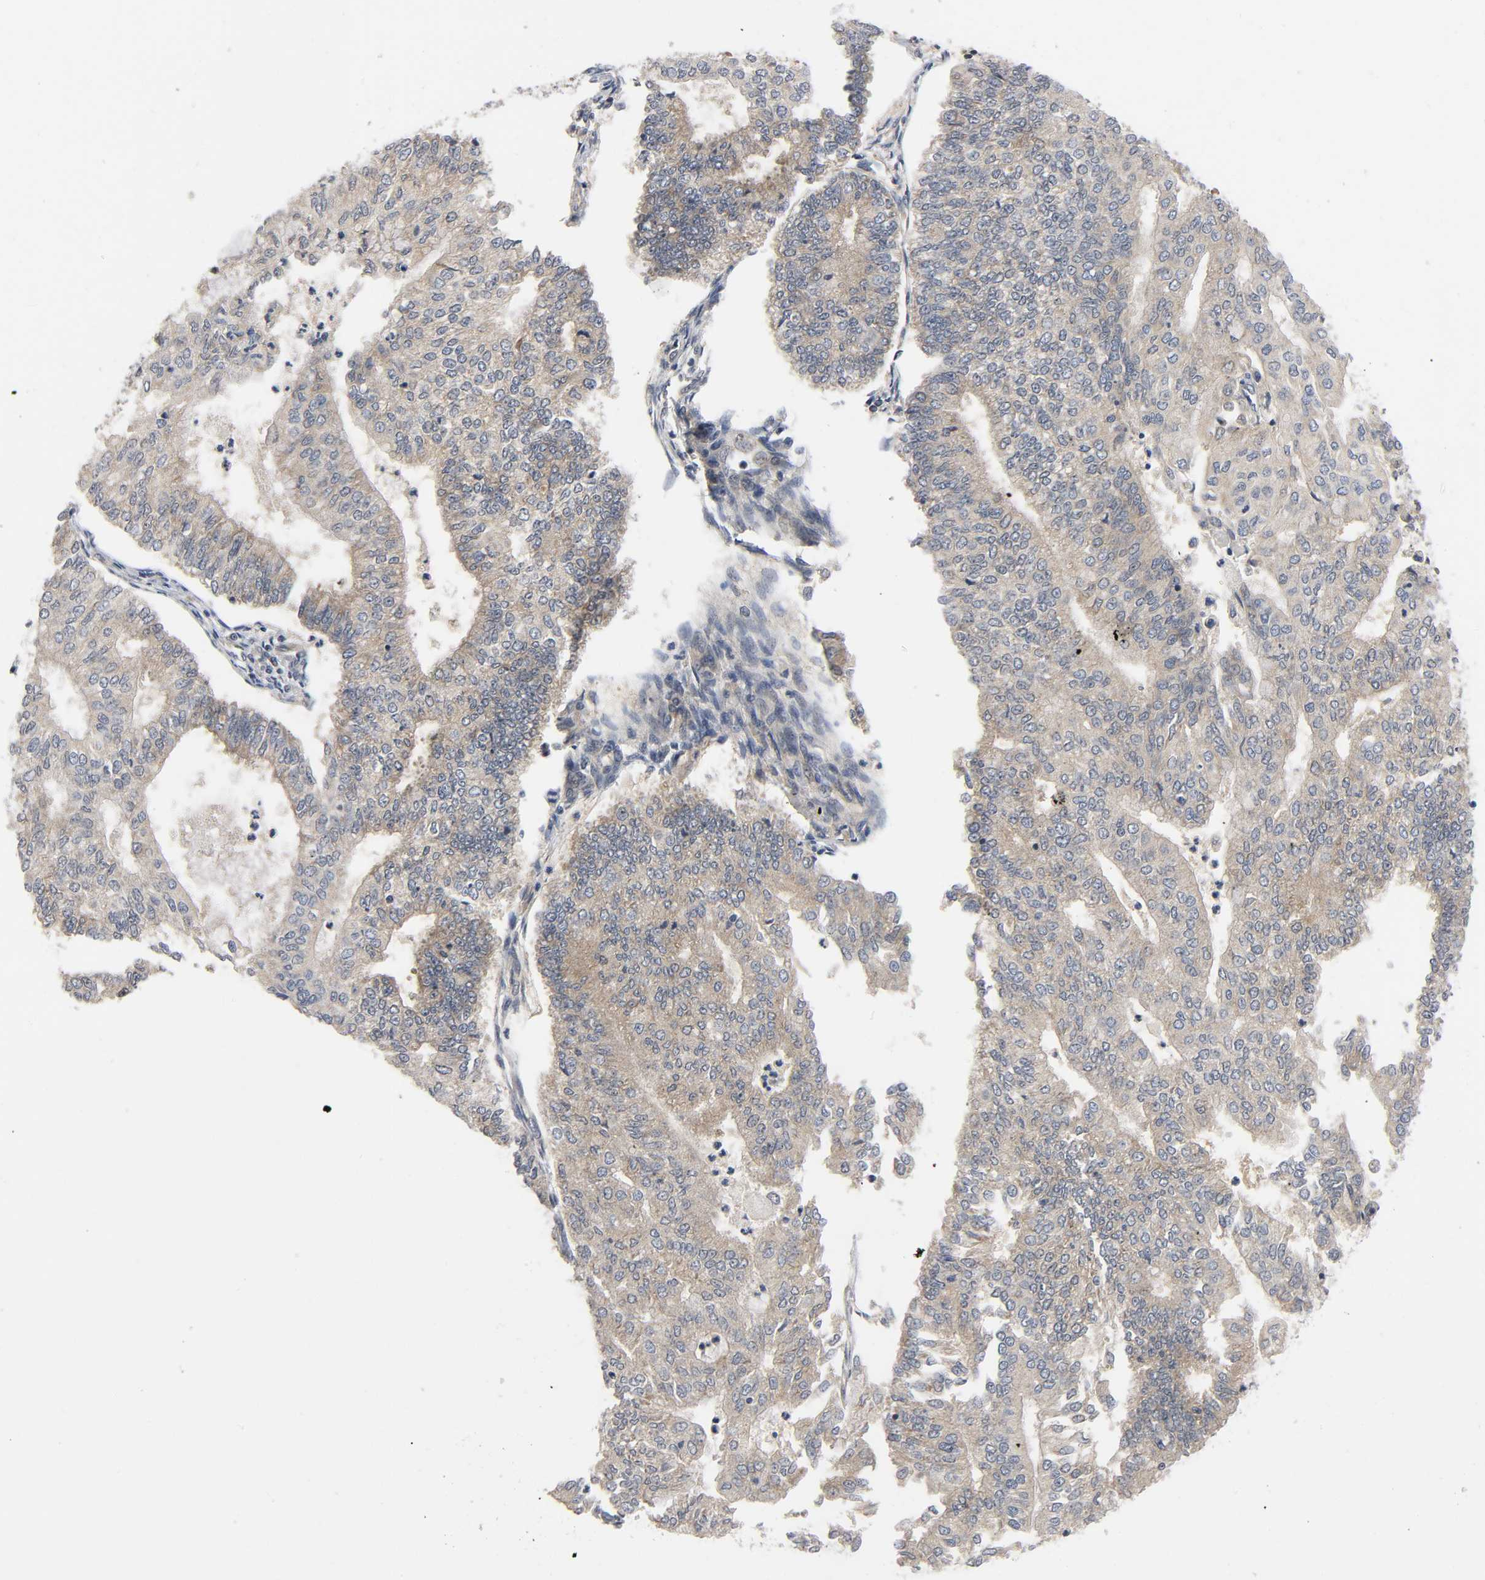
{"staining": {"intensity": "moderate", "quantity": ">75%", "location": "cytoplasmic/membranous"}, "tissue": "endometrial cancer", "cell_type": "Tumor cells", "image_type": "cancer", "snomed": [{"axis": "morphology", "description": "Adenocarcinoma, NOS"}, {"axis": "topography", "description": "Endometrium"}], "caption": "A photomicrograph of human adenocarcinoma (endometrial) stained for a protein exhibits moderate cytoplasmic/membranous brown staining in tumor cells.", "gene": "MAPK8", "patient": {"sex": "female", "age": 59}}